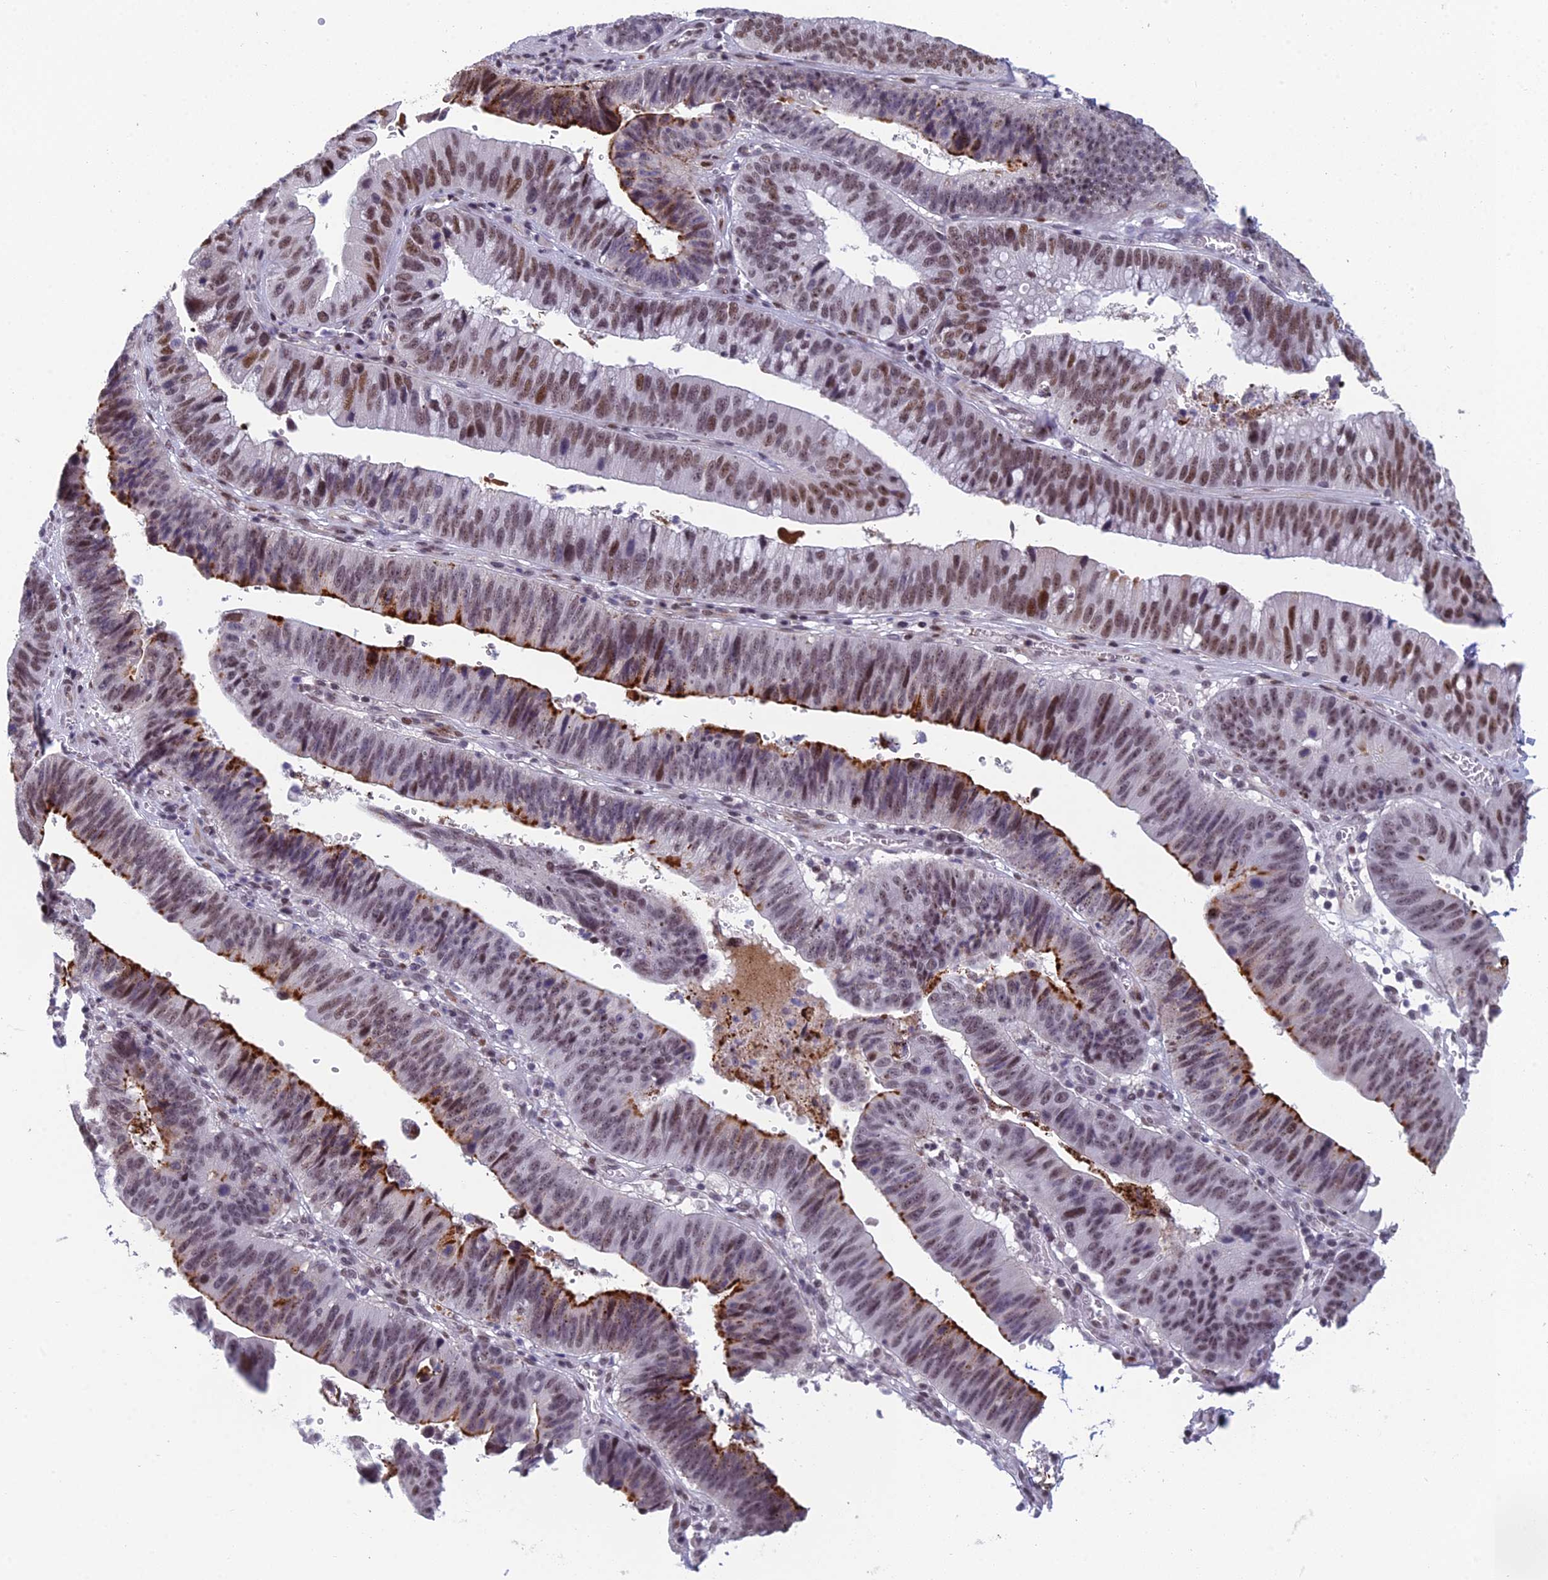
{"staining": {"intensity": "moderate", "quantity": "25%-75%", "location": "cytoplasmic/membranous,nuclear"}, "tissue": "stomach cancer", "cell_type": "Tumor cells", "image_type": "cancer", "snomed": [{"axis": "morphology", "description": "Adenocarcinoma, NOS"}, {"axis": "topography", "description": "Stomach"}], "caption": "This histopathology image shows immunohistochemistry (IHC) staining of human stomach cancer, with medium moderate cytoplasmic/membranous and nuclear positivity in about 25%-75% of tumor cells.", "gene": "RGS17", "patient": {"sex": "male", "age": 59}}